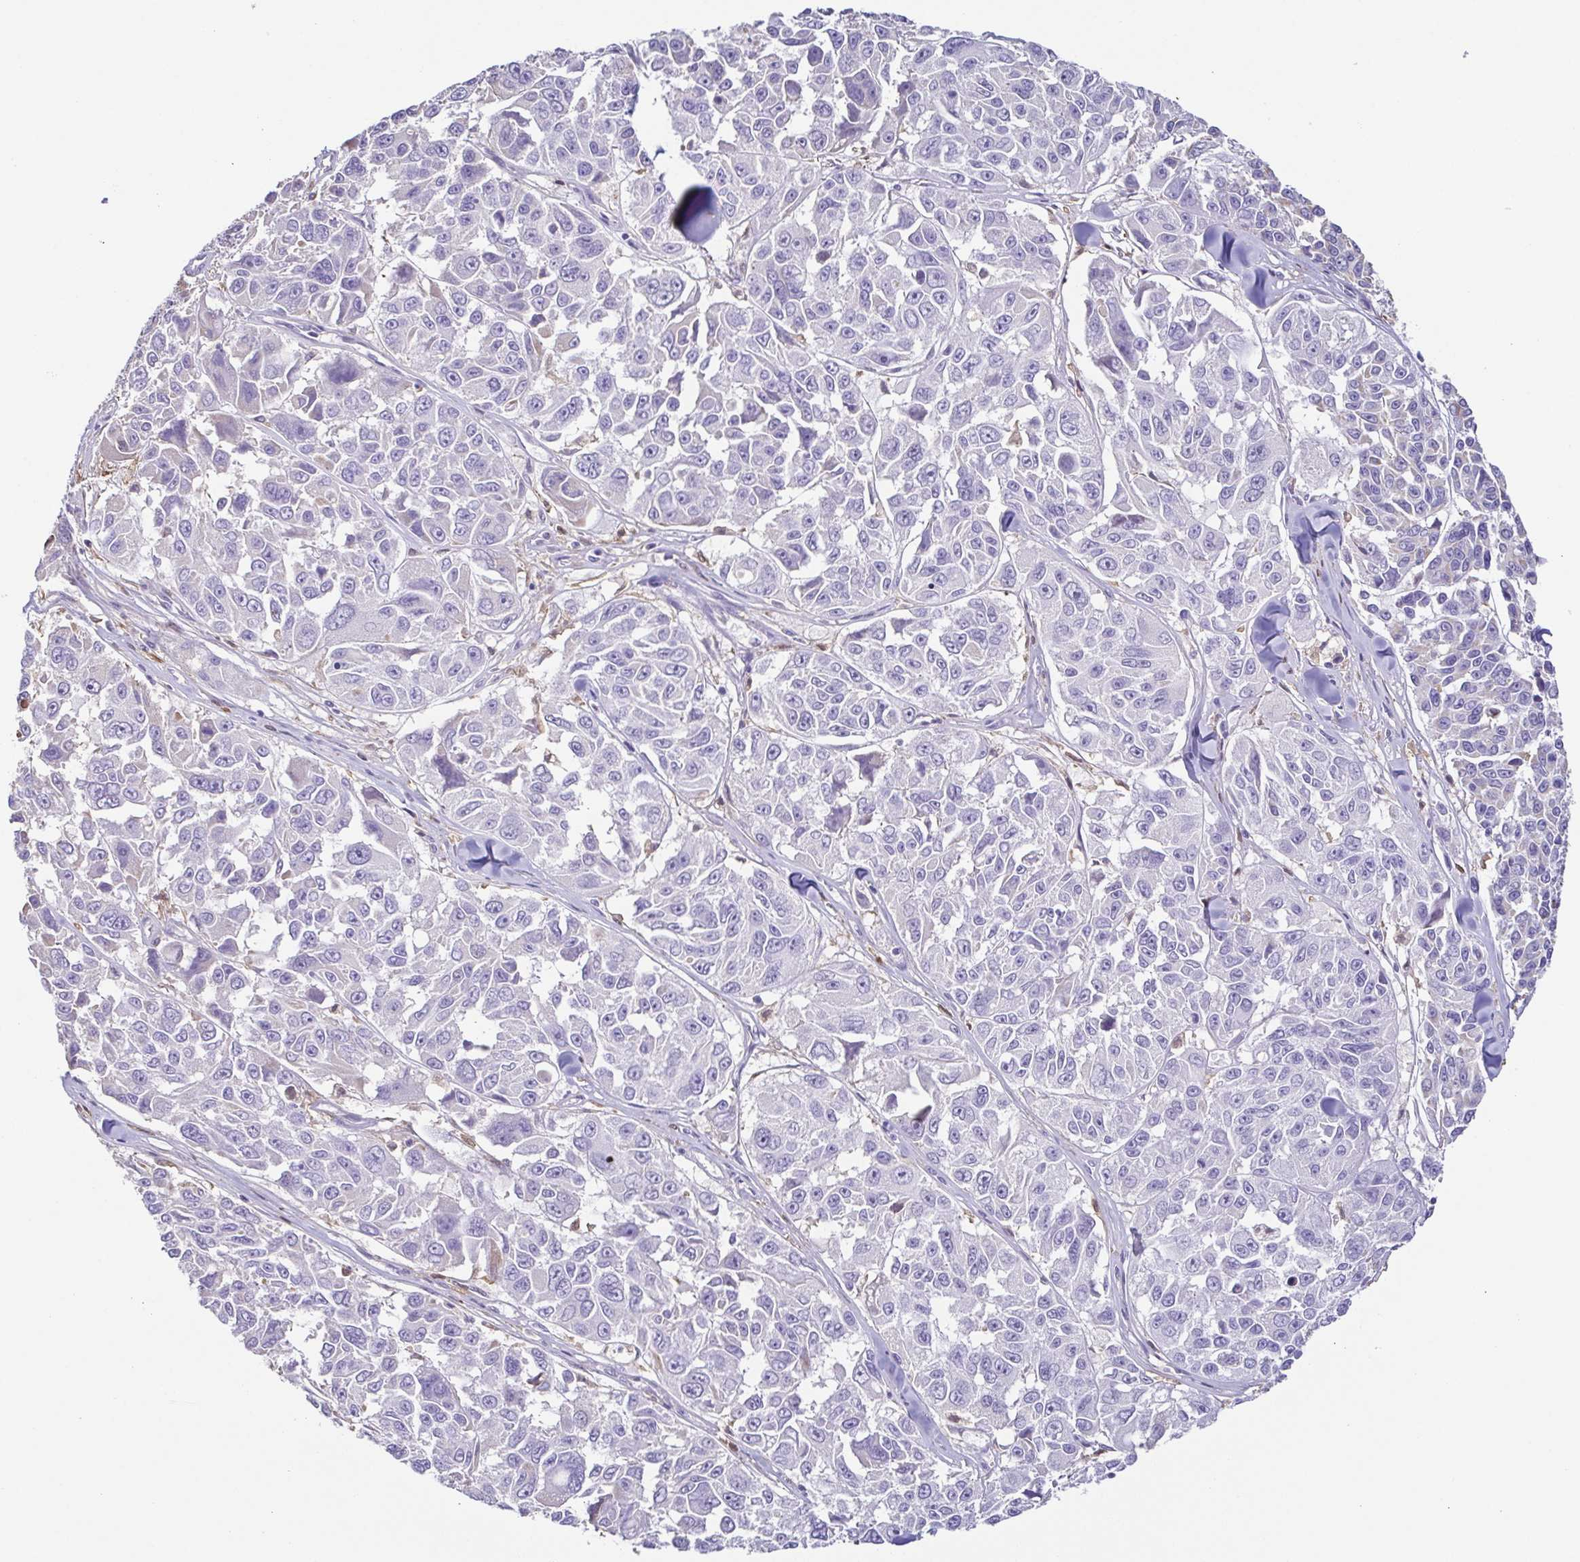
{"staining": {"intensity": "negative", "quantity": "none", "location": "none"}, "tissue": "melanoma", "cell_type": "Tumor cells", "image_type": "cancer", "snomed": [{"axis": "morphology", "description": "Malignant melanoma, NOS"}, {"axis": "topography", "description": "Skin"}], "caption": "This is a image of IHC staining of melanoma, which shows no staining in tumor cells.", "gene": "ANXA10", "patient": {"sex": "female", "age": 66}}